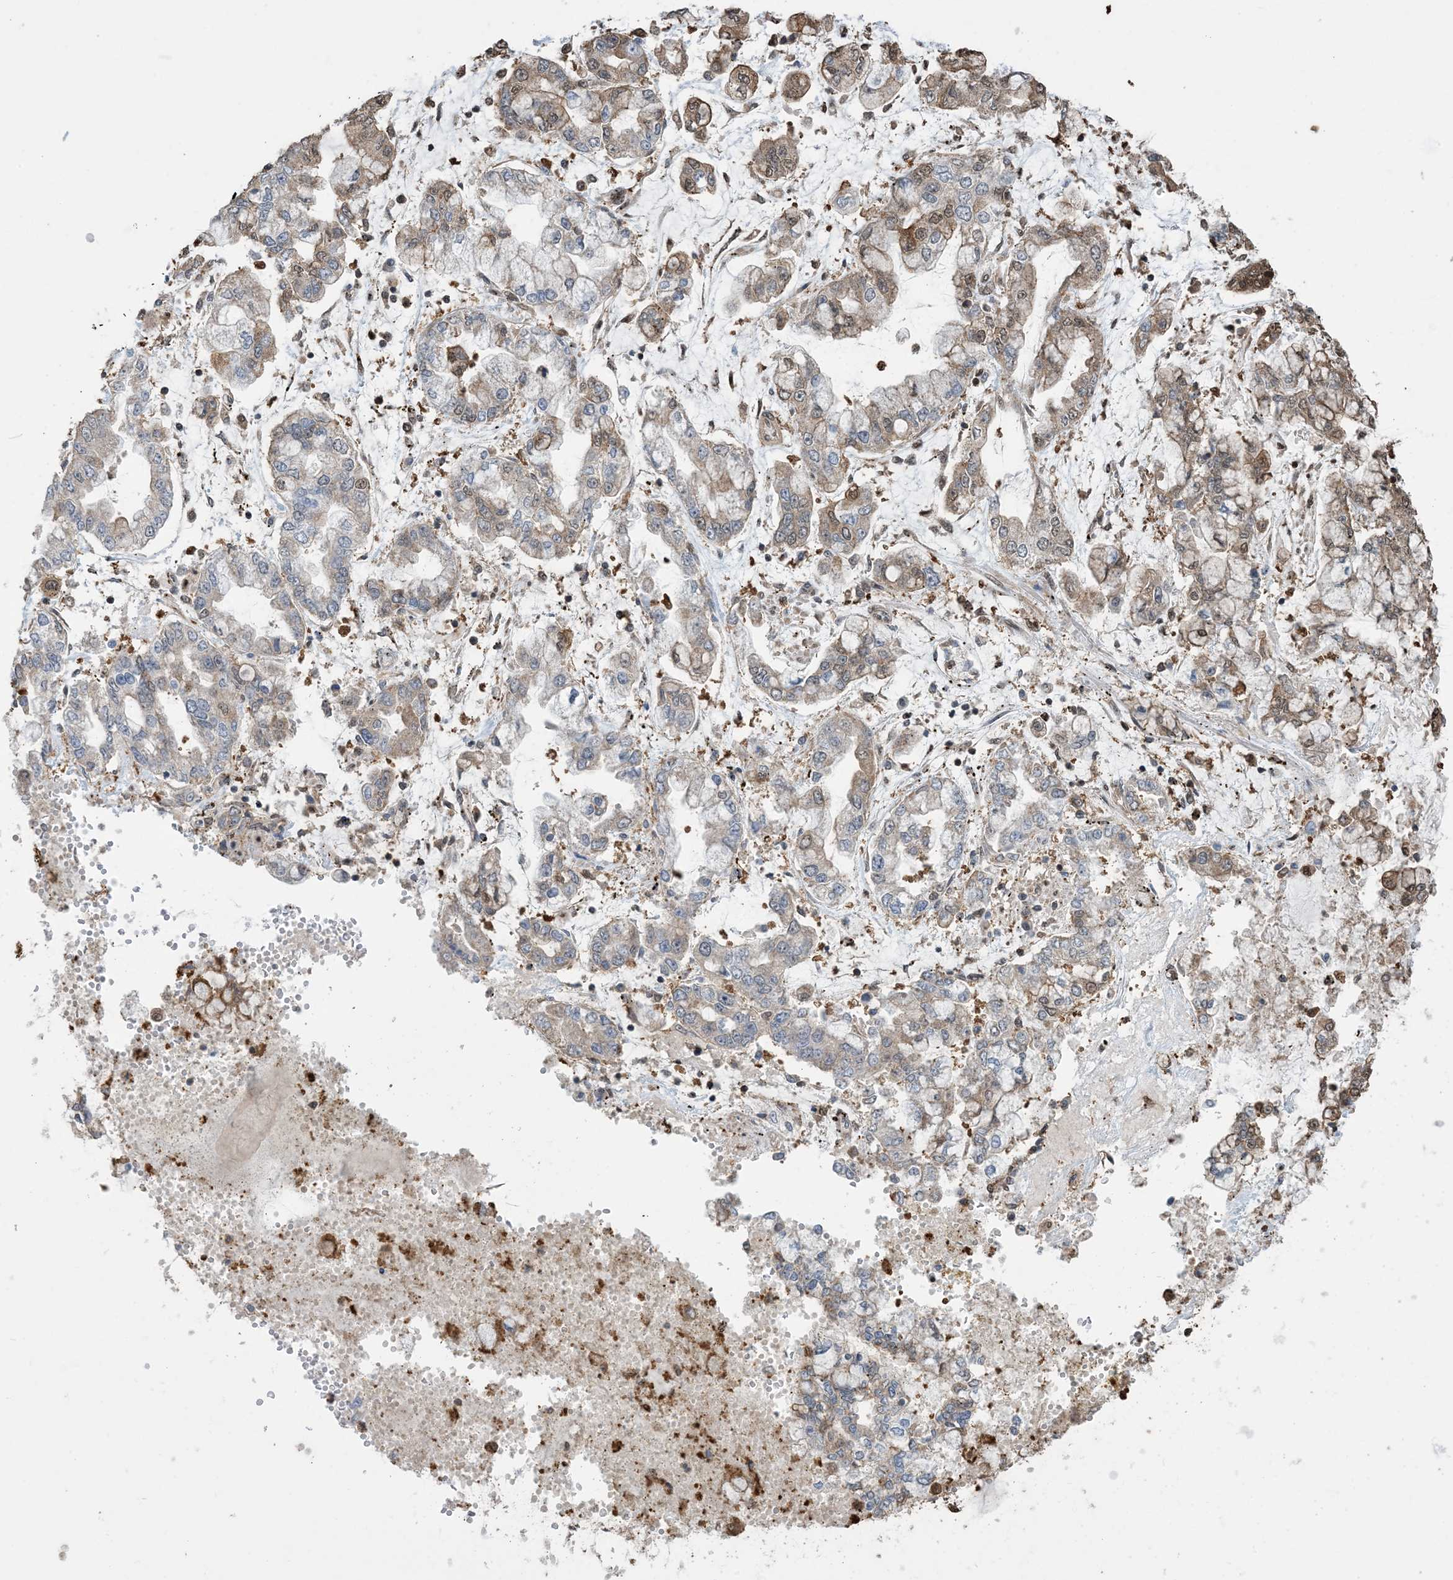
{"staining": {"intensity": "moderate", "quantity": "<25%", "location": "cytoplasmic/membranous"}, "tissue": "stomach cancer", "cell_type": "Tumor cells", "image_type": "cancer", "snomed": [{"axis": "morphology", "description": "Normal tissue, NOS"}, {"axis": "morphology", "description": "Adenocarcinoma, NOS"}, {"axis": "topography", "description": "Stomach, upper"}, {"axis": "topography", "description": "Stomach"}], "caption": "Immunohistochemical staining of human stomach adenocarcinoma shows low levels of moderate cytoplasmic/membranous protein expression in approximately <25% of tumor cells.", "gene": "HSPA1A", "patient": {"sex": "male", "age": 76}}